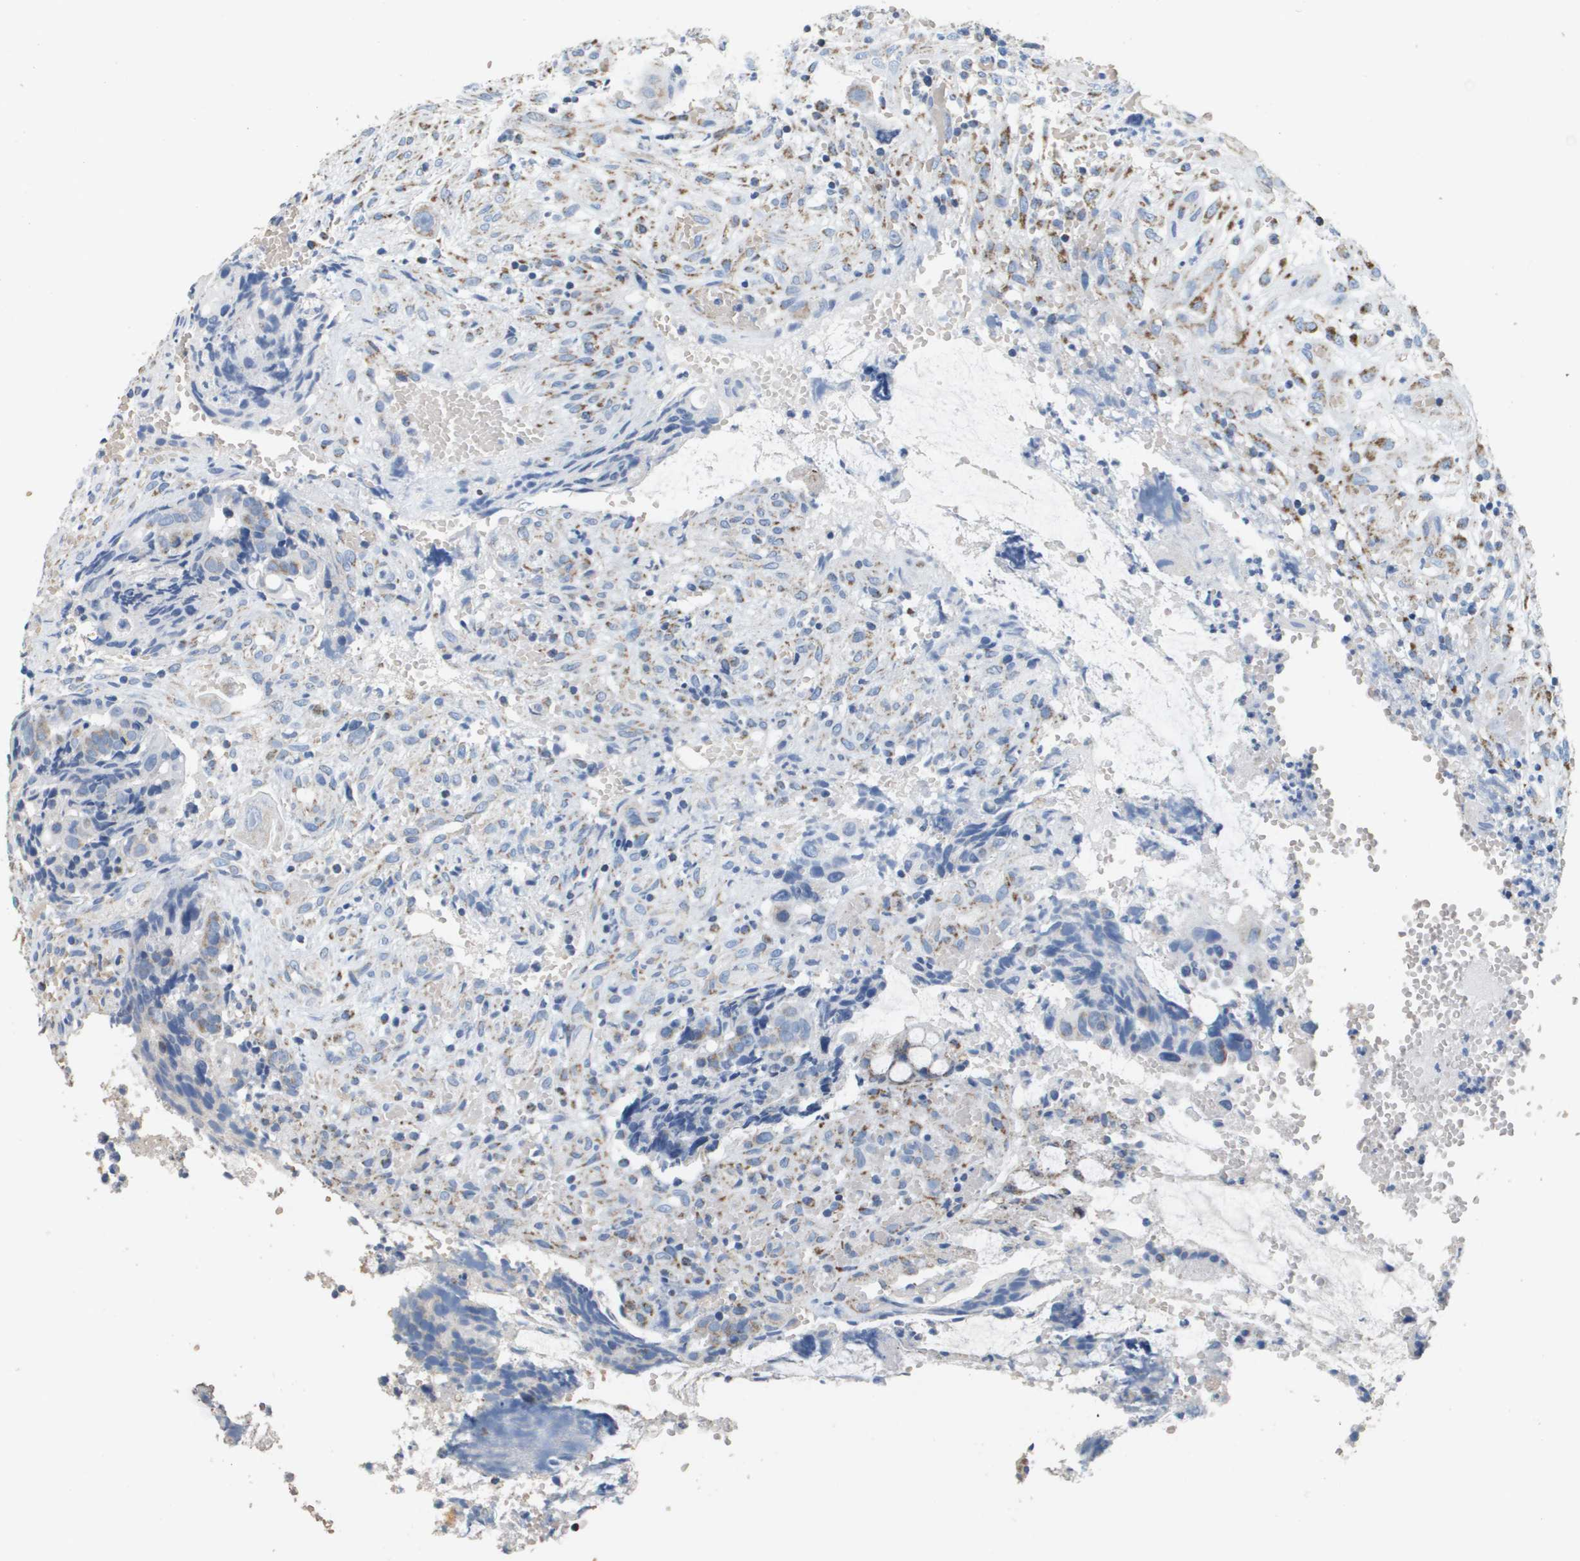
{"staining": {"intensity": "weak", "quantity": "<25%", "location": "cytoplasmic/membranous"}, "tissue": "colorectal cancer", "cell_type": "Tumor cells", "image_type": "cancer", "snomed": [{"axis": "morphology", "description": "Adenocarcinoma, NOS"}, {"axis": "topography", "description": "Colon"}], "caption": "There is no significant positivity in tumor cells of colorectal cancer.", "gene": "ATP5F1B", "patient": {"sex": "female", "age": 57}}